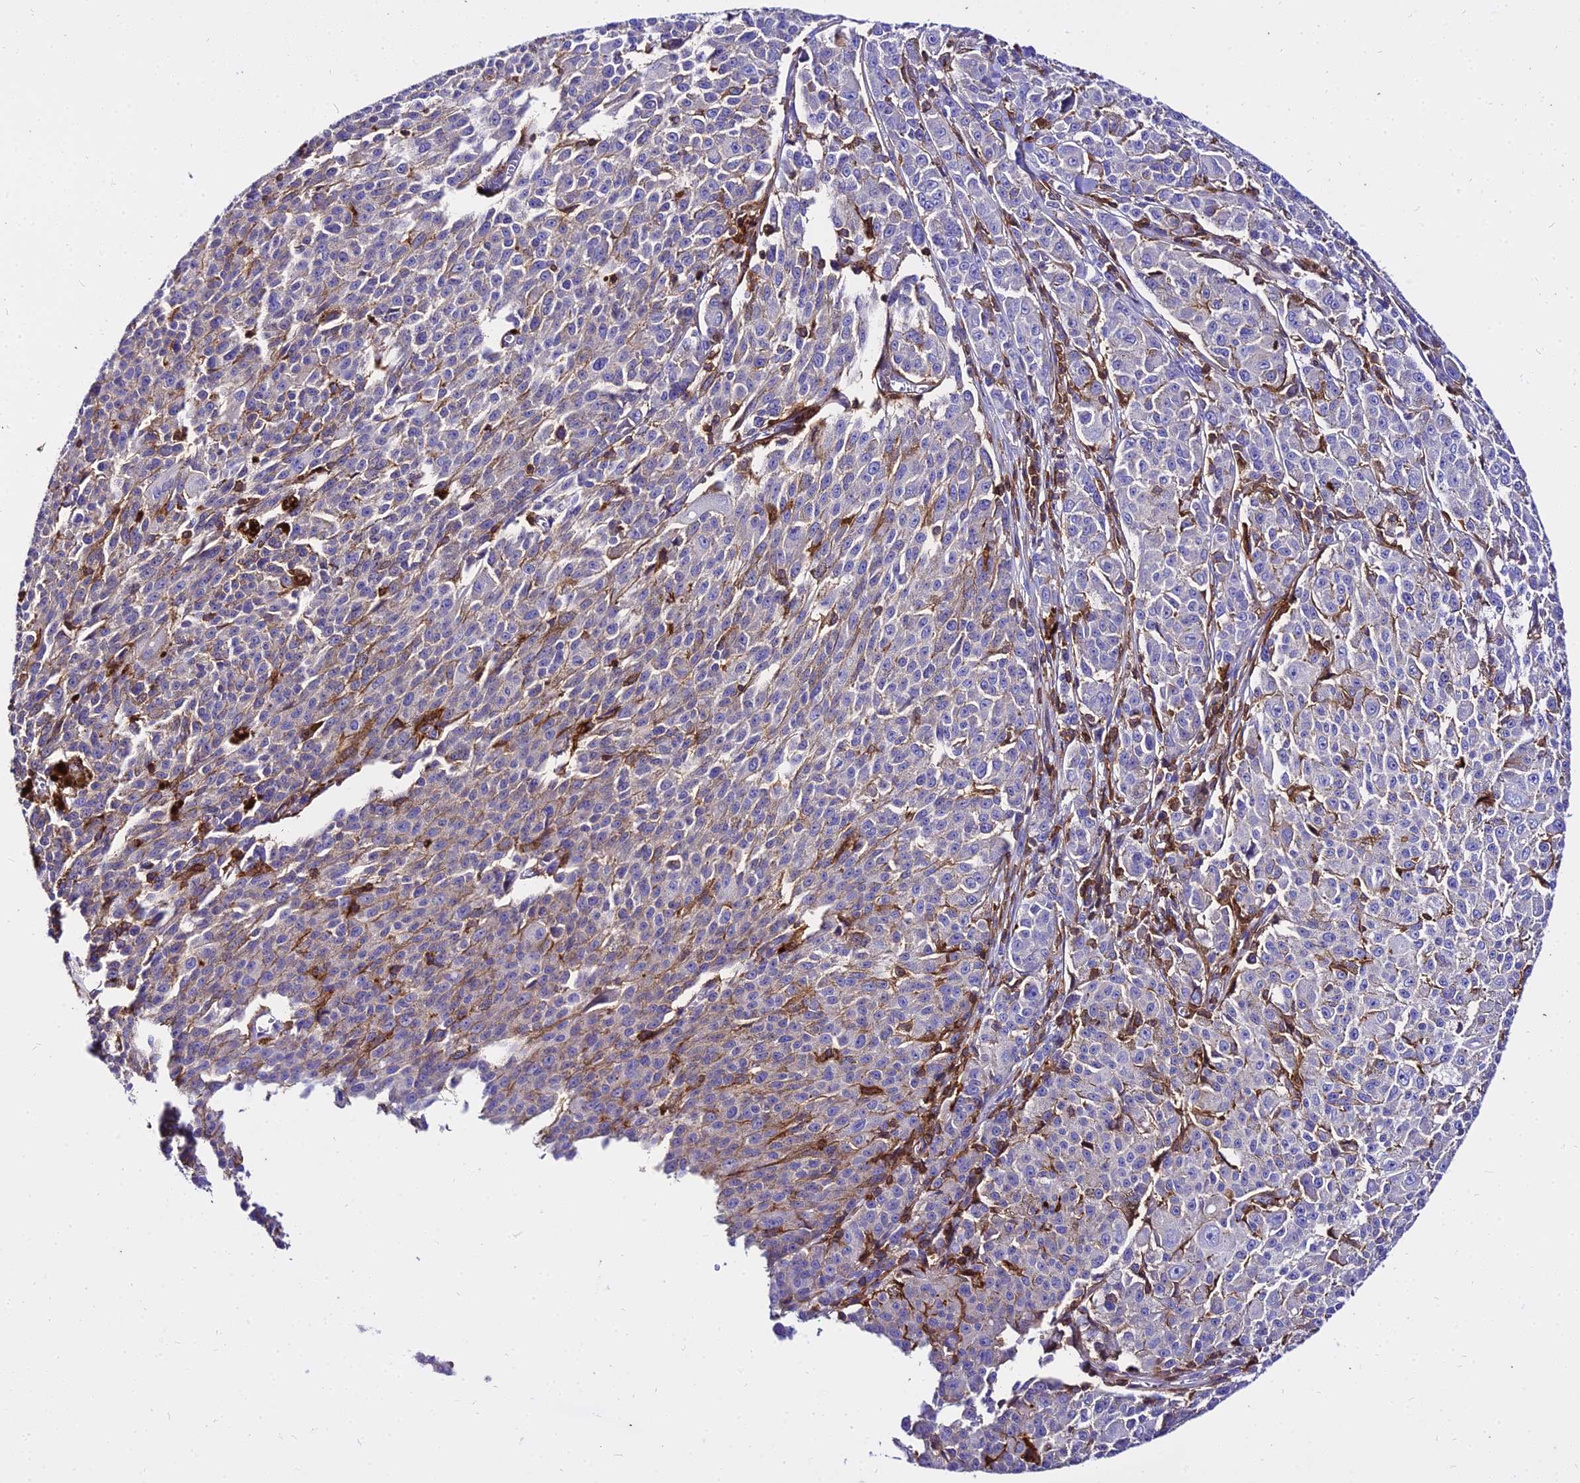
{"staining": {"intensity": "weak", "quantity": "<25%", "location": "cytoplasmic/membranous"}, "tissue": "melanoma", "cell_type": "Tumor cells", "image_type": "cancer", "snomed": [{"axis": "morphology", "description": "Malignant melanoma, NOS"}, {"axis": "topography", "description": "Skin"}], "caption": "A photomicrograph of melanoma stained for a protein reveals no brown staining in tumor cells.", "gene": "CSRP1", "patient": {"sex": "female", "age": 52}}